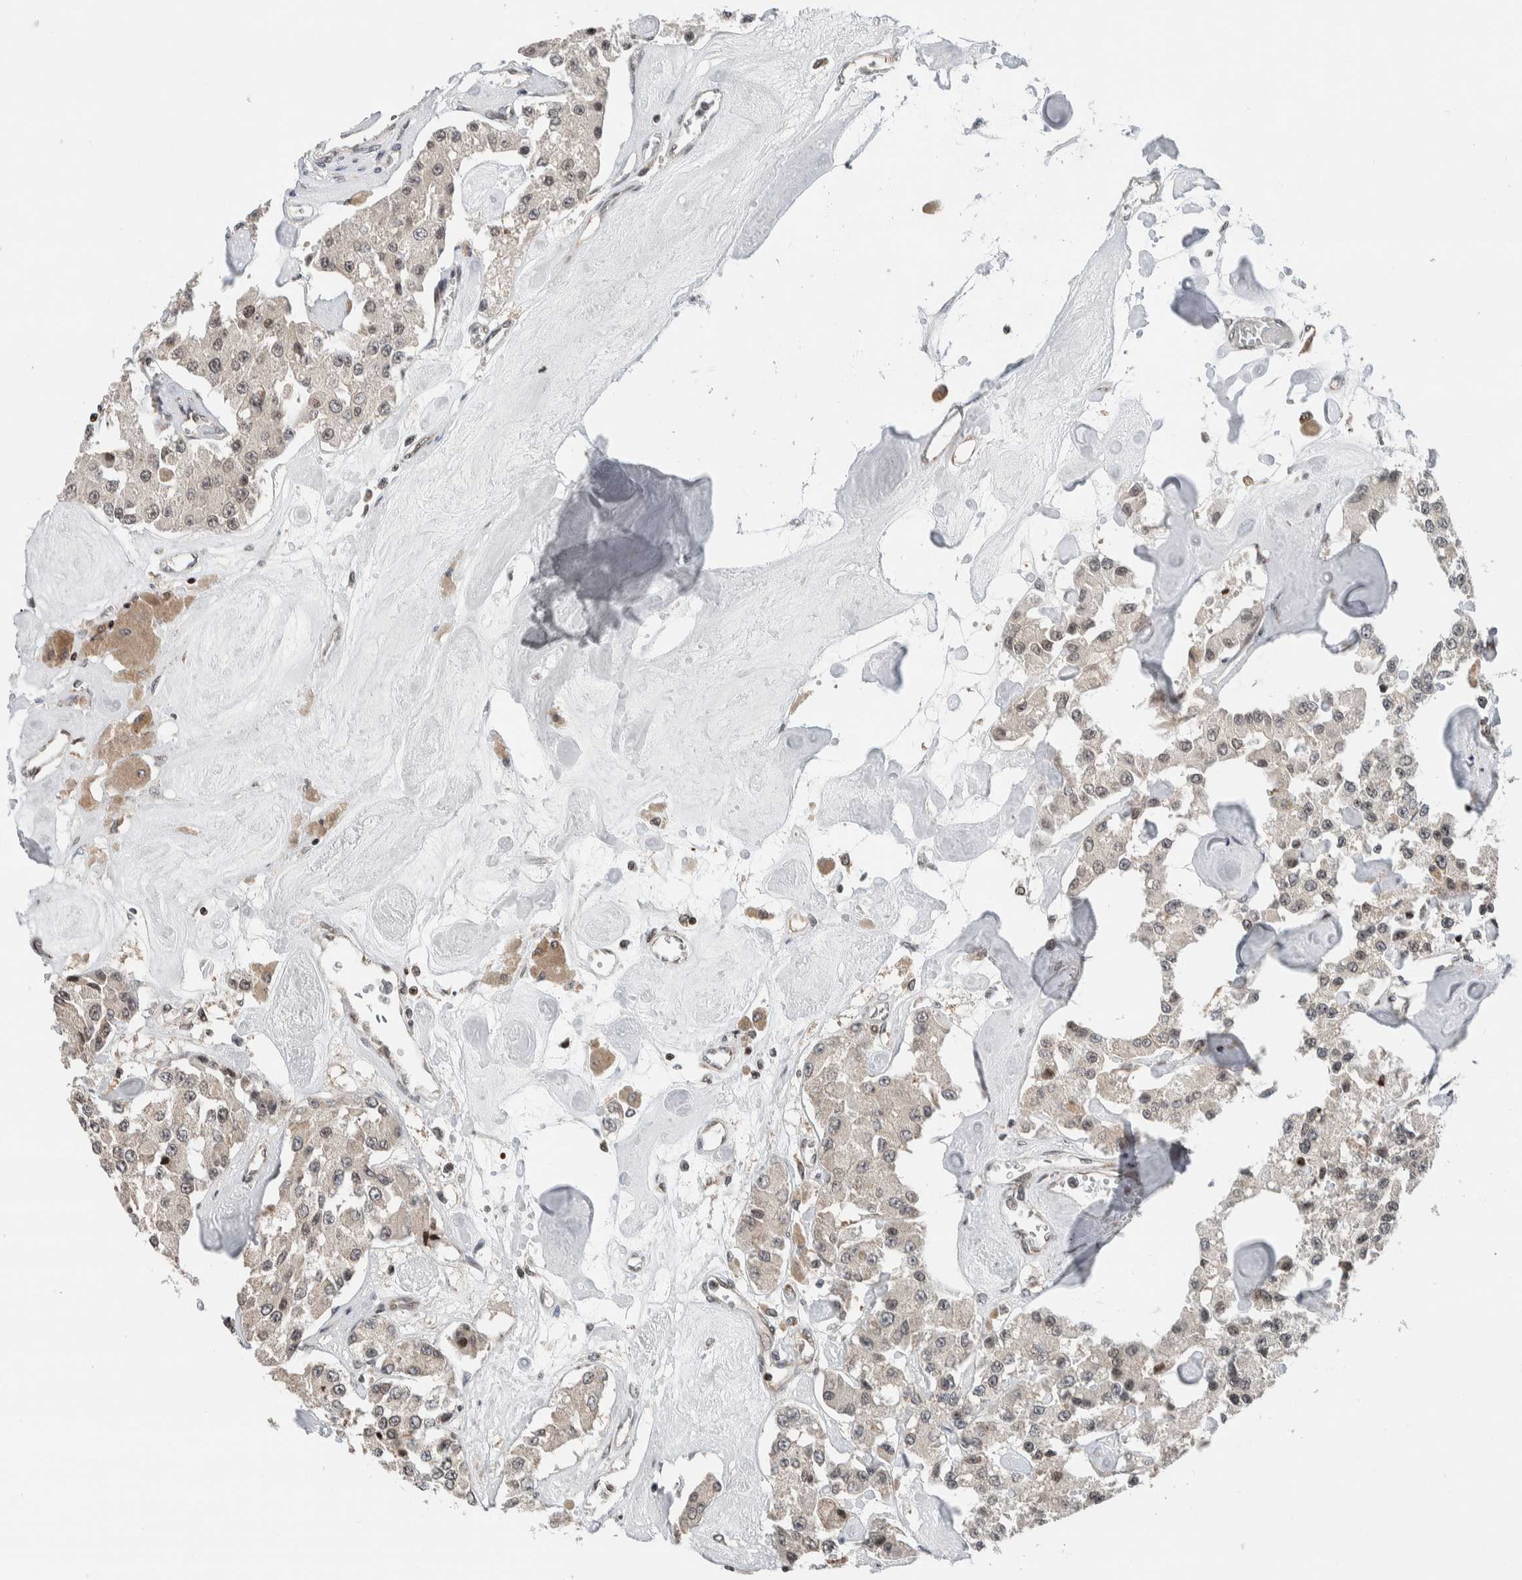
{"staining": {"intensity": "weak", "quantity": "25%-75%", "location": "nuclear"}, "tissue": "carcinoid", "cell_type": "Tumor cells", "image_type": "cancer", "snomed": [{"axis": "morphology", "description": "Carcinoid, malignant, NOS"}, {"axis": "topography", "description": "Pancreas"}], "caption": "A histopathology image of human carcinoid stained for a protein exhibits weak nuclear brown staining in tumor cells.", "gene": "NPLOC4", "patient": {"sex": "male", "age": 41}}